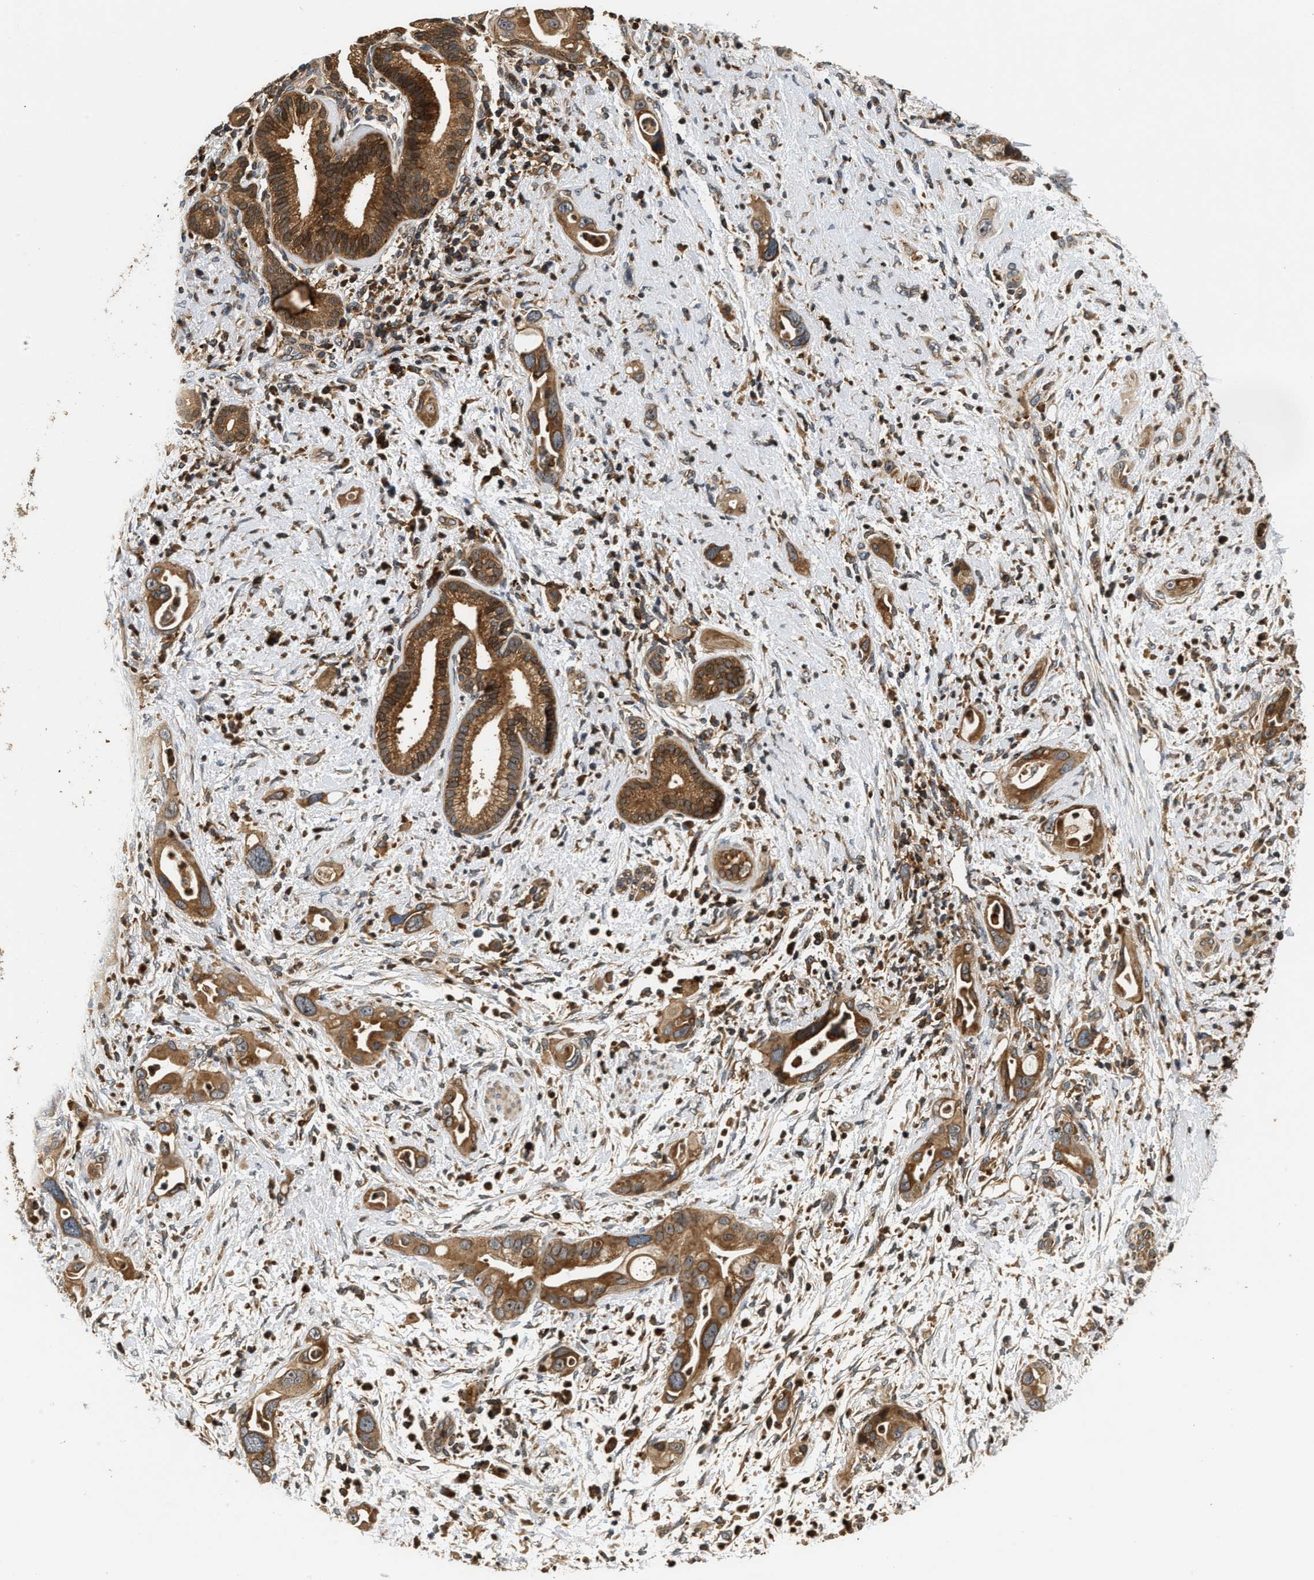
{"staining": {"intensity": "strong", "quantity": ">75%", "location": "cytoplasmic/membranous,nuclear"}, "tissue": "pancreatic cancer", "cell_type": "Tumor cells", "image_type": "cancer", "snomed": [{"axis": "morphology", "description": "Adenocarcinoma, NOS"}, {"axis": "topography", "description": "Pancreas"}], "caption": "Pancreatic cancer stained with immunohistochemistry (IHC) reveals strong cytoplasmic/membranous and nuclear expression in approximately >75% of tumor cells.", "gene": "SNX5", "patient": {"sex": "male", "age": 59}}